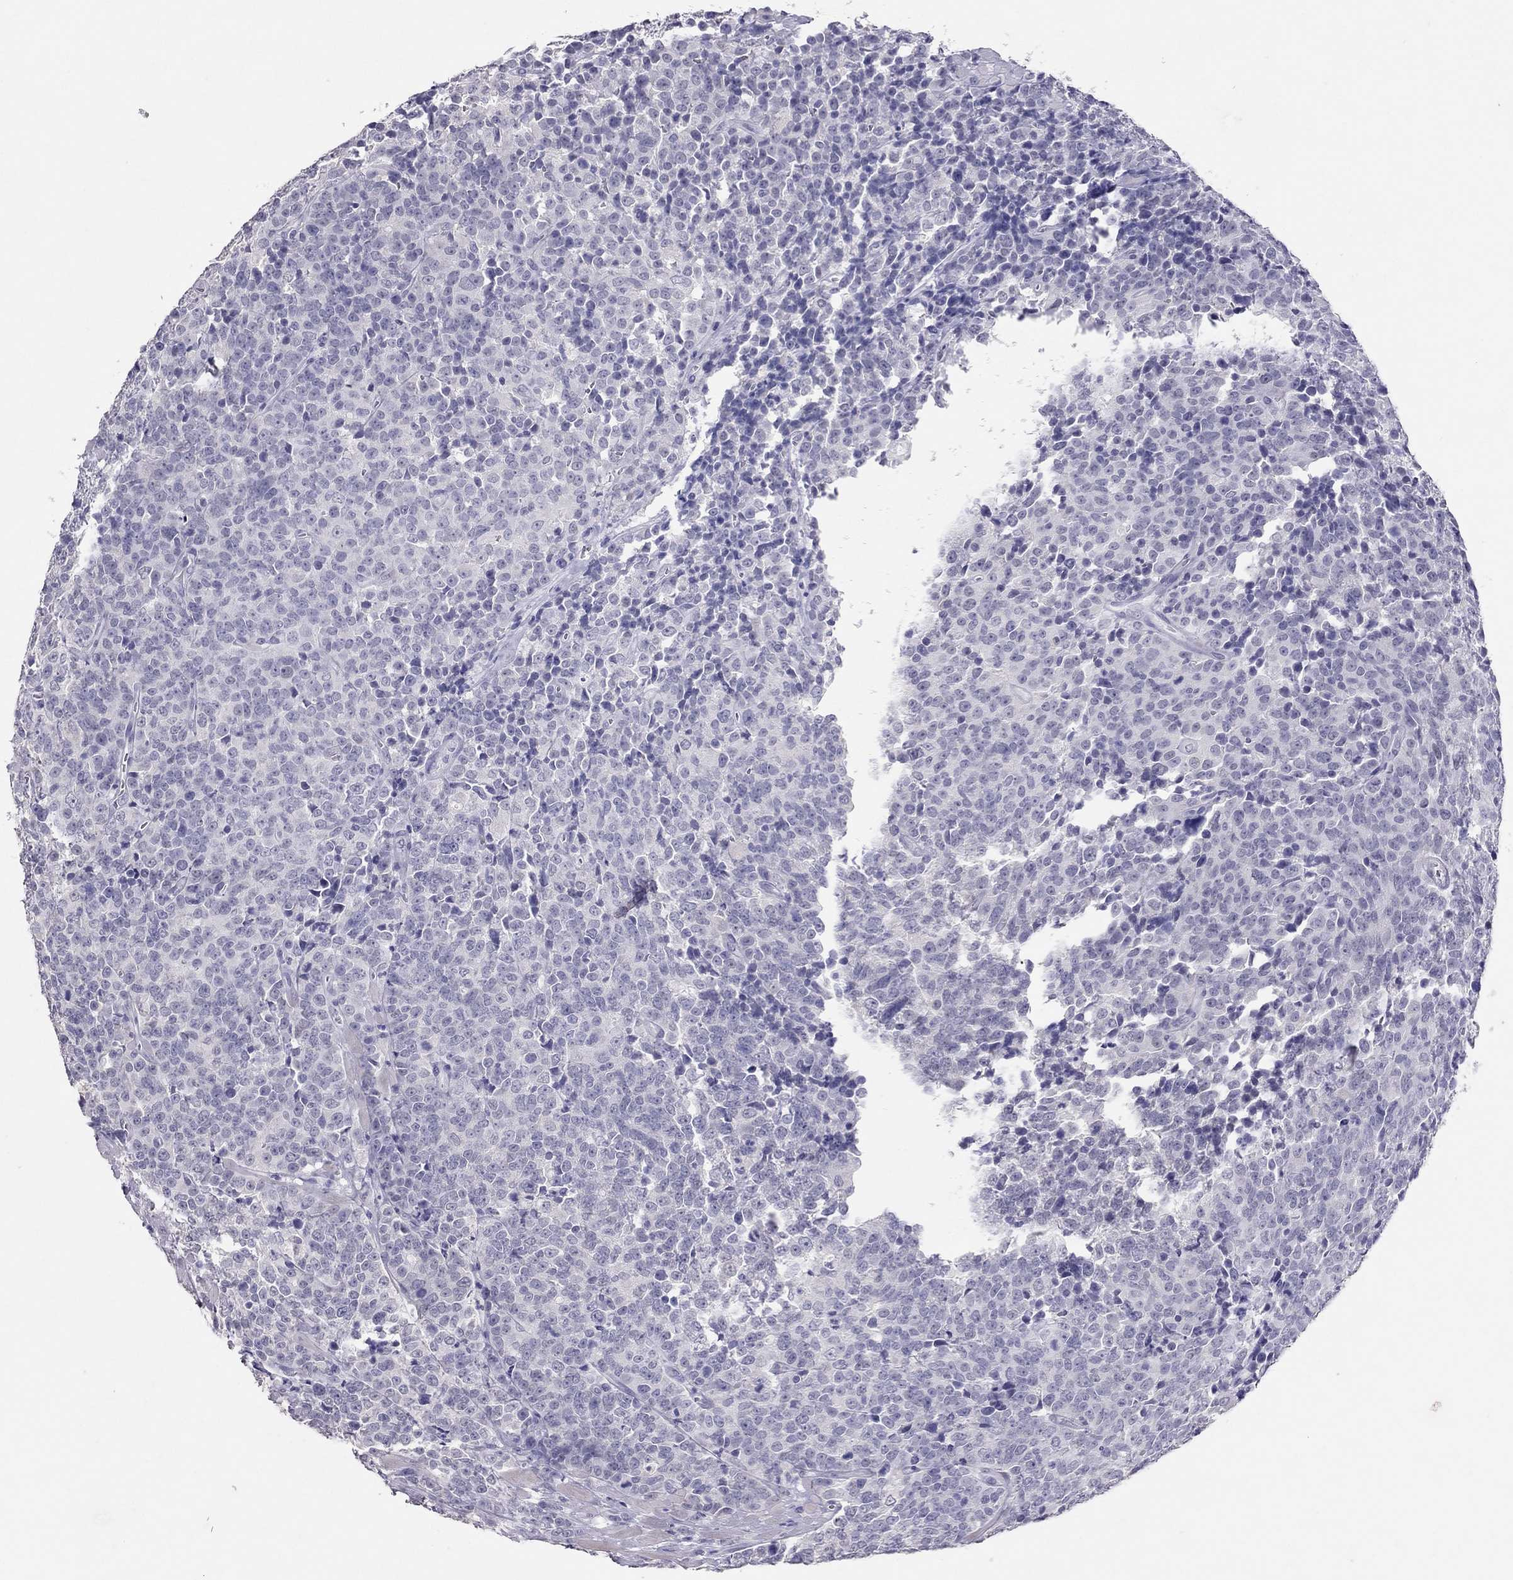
{"staining": {"intensity": "negative", "quantity": "none", "location": "none"}, "tissue": "prostate cancer", "cell_type": "Tumor cells", "image_type": "cancer", "snomed": [{"axis": "morphology", "description": "Adenocarcinoma, NOS"}, {"axis": "topography", "description": "Prostate"}], "caption": "Immunohistochemistry (IHC) photomicrograph of prostate adenocarcinoma stained for a protein (brown), which exhibits no expression in tumor cells.", "gene": "PSMB11", "patient": {"sex": "male", "age": 67}}